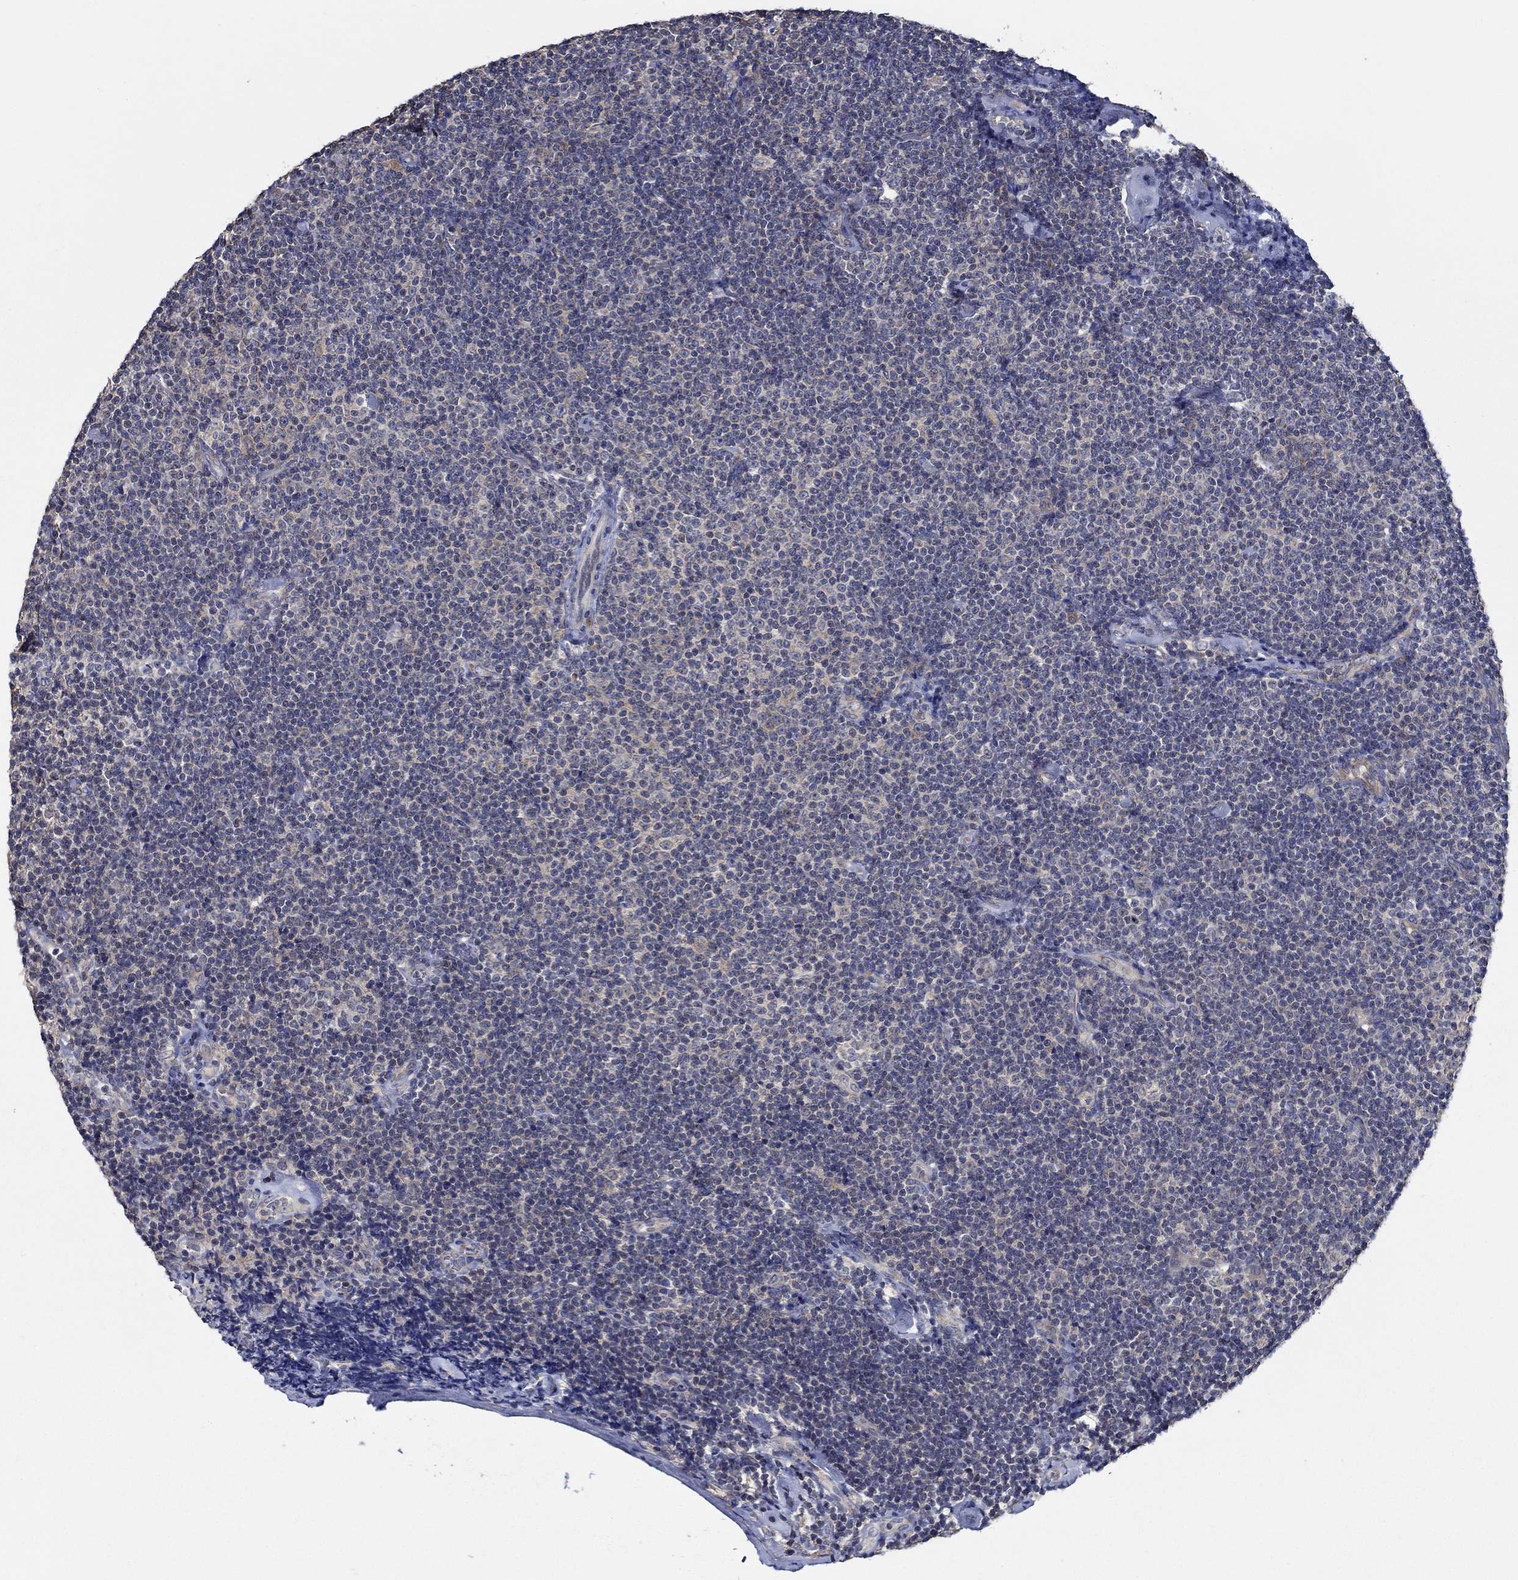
{"staining": {"intensity": "negative", "quantity": "none", "location": "none"}, "tissue": "lymphoma", "cell_type": "Tumor cells", "image_type": "cancer", "snomed": [{"axis": "morphology", "description": "Malignant lymphoma, non-Hodgkin's type, Low grade"}, {"axis": "topography", "description": "Lymph node"}], "caption": "Histopathology image shows no significant protein staining in tumor cells of low-grade malignant lymphoma, non-Hodgkin's type.", "gene": "WDR53", "patient": {"sex": "male", "age": 81}}